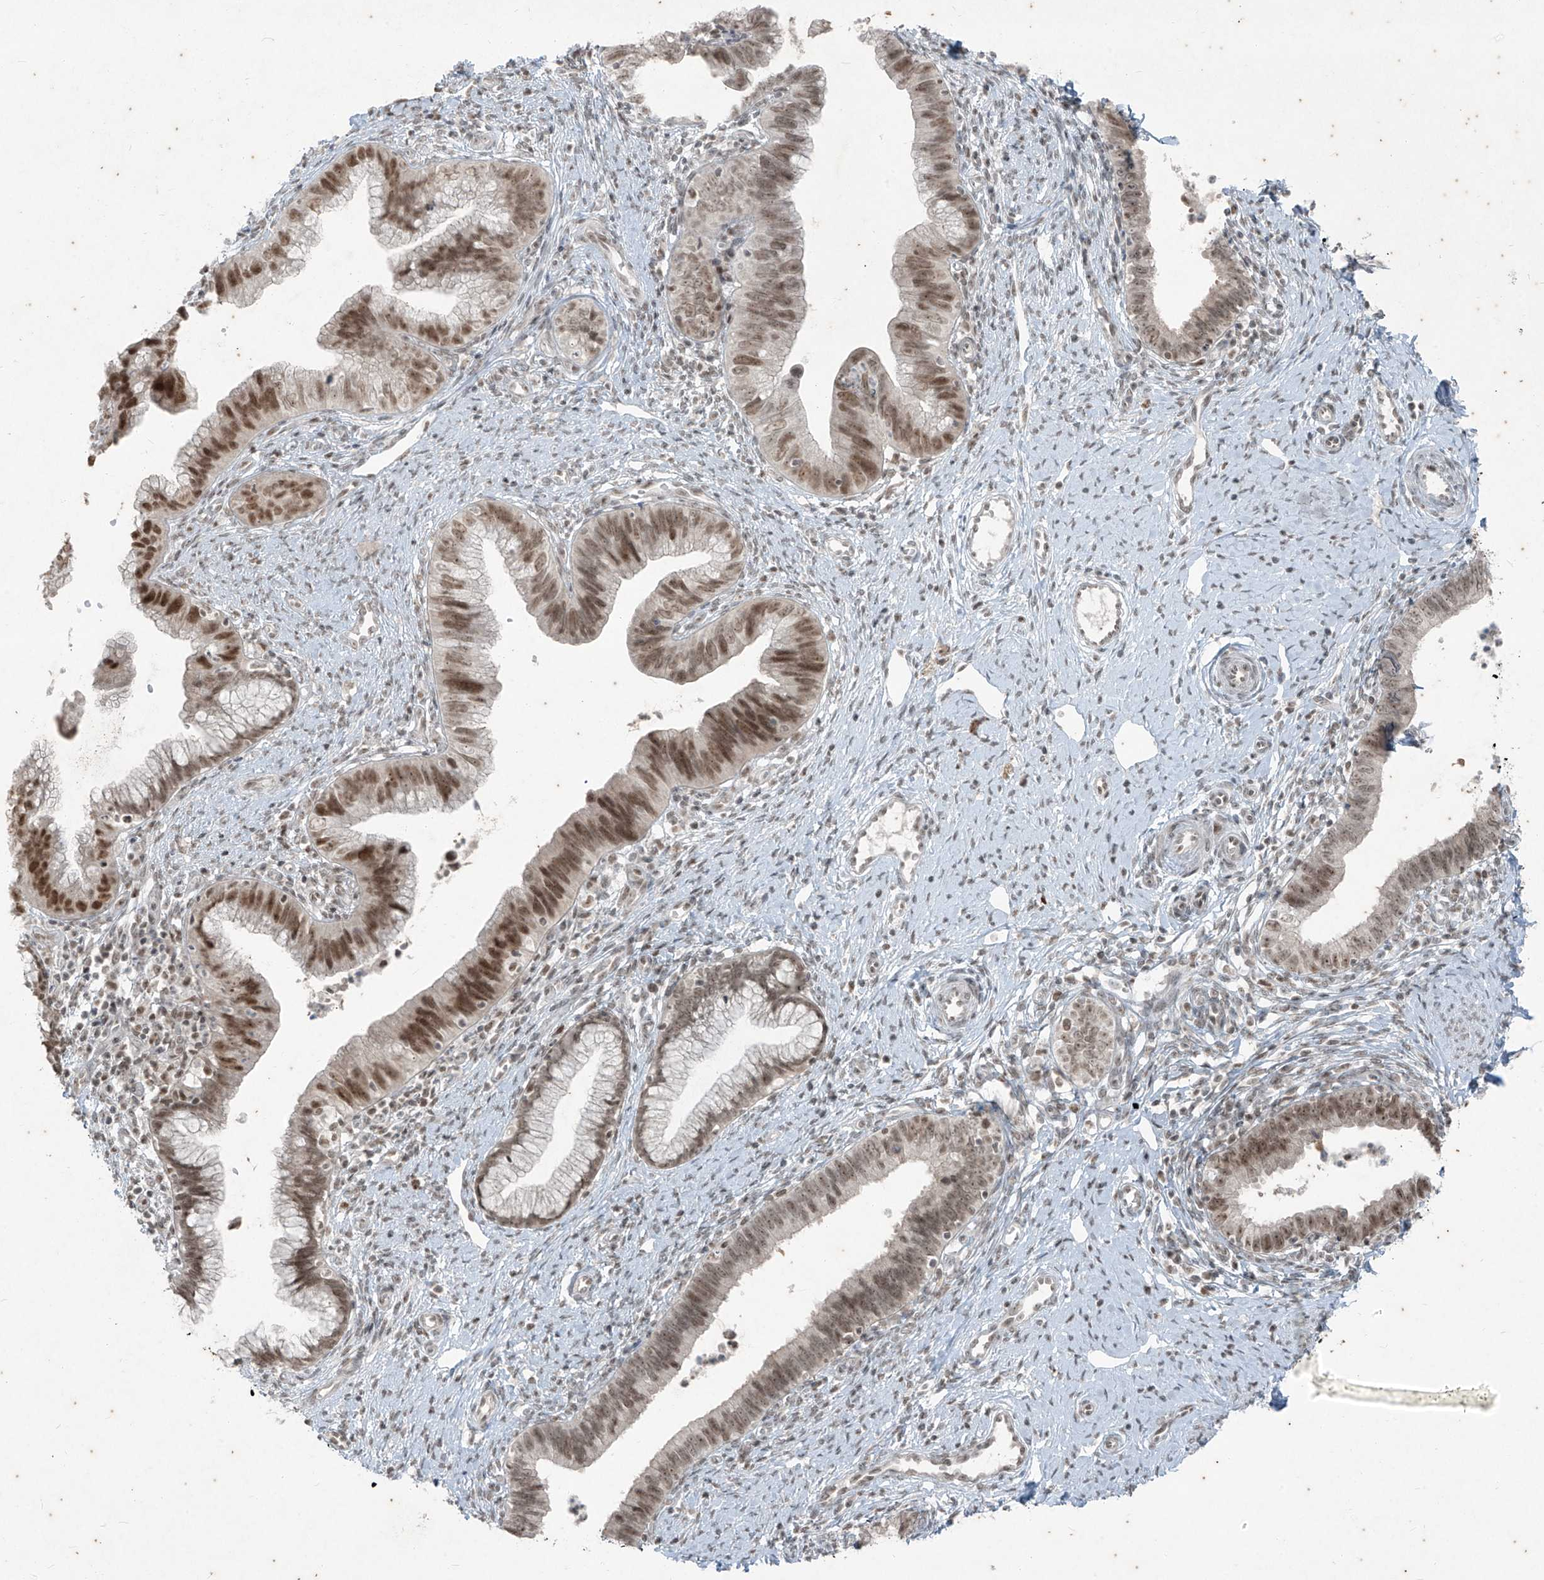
{"staining": {"intensity": "moderate", "quantity": ">75%", "location": "nuclear"}, "tissue": "cervical cancer", "cell_type": "Tumor cells", "image_type": "cancer", "snomed": [{"axis": "morphology", "description": "Adenocarcinoma, NOS"}, {"axis": "topography", "description": "Cervix"}], "caption": "IHC histopathology image of neoplastic tissue: human cervical adenocarcinoma stained using immunohistochemistry shows medium levels of moderate protein expression localized specifically in the nuclear of tumor cells, appearing as a nuclear brown color.", "gene": "ZNF354B", "patient": {"sex": "female", "age": 36}}